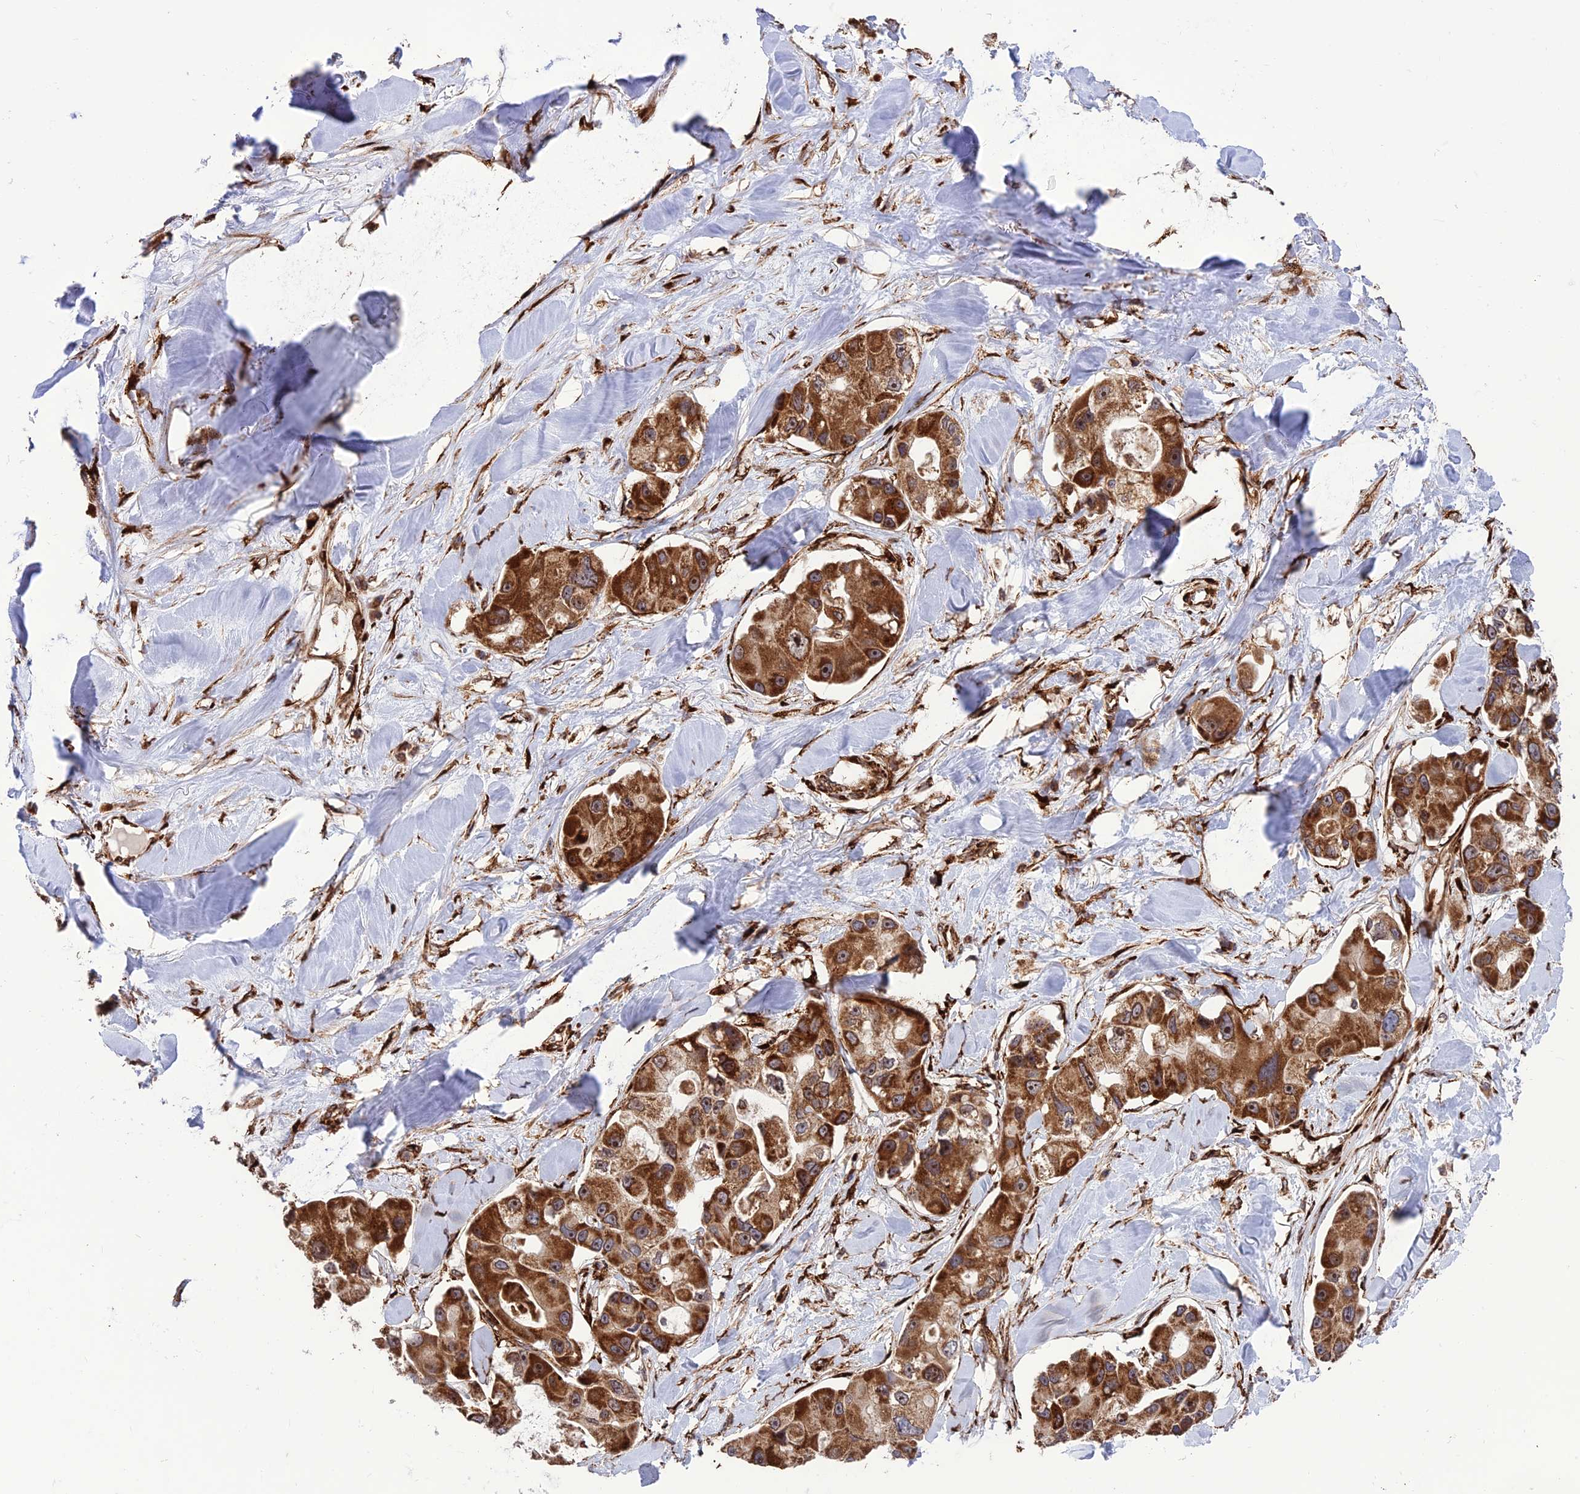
{"staining": {"intensity": "strong", "quantity": ">75%", "location": "cytoplasmic/membranous,nuclear"}, "tissue": "lung cancer", "cell_type": "Tumor cells", "image_type": "cancer", "snomed": [{"axis": "morphology", "description": "Adenocarcinoma, NOS"}, {"axis": "topography", "description": "Lung"}], "caption": "Human adenocarcinoma (lung) stained with a brown dye reveals strong cytoplasmic/membranous and nuclear positive positivity in approximately >75% of tumor cells.", "gene": "CRTAP", "patient": {"sex": "female", "age": 54}}